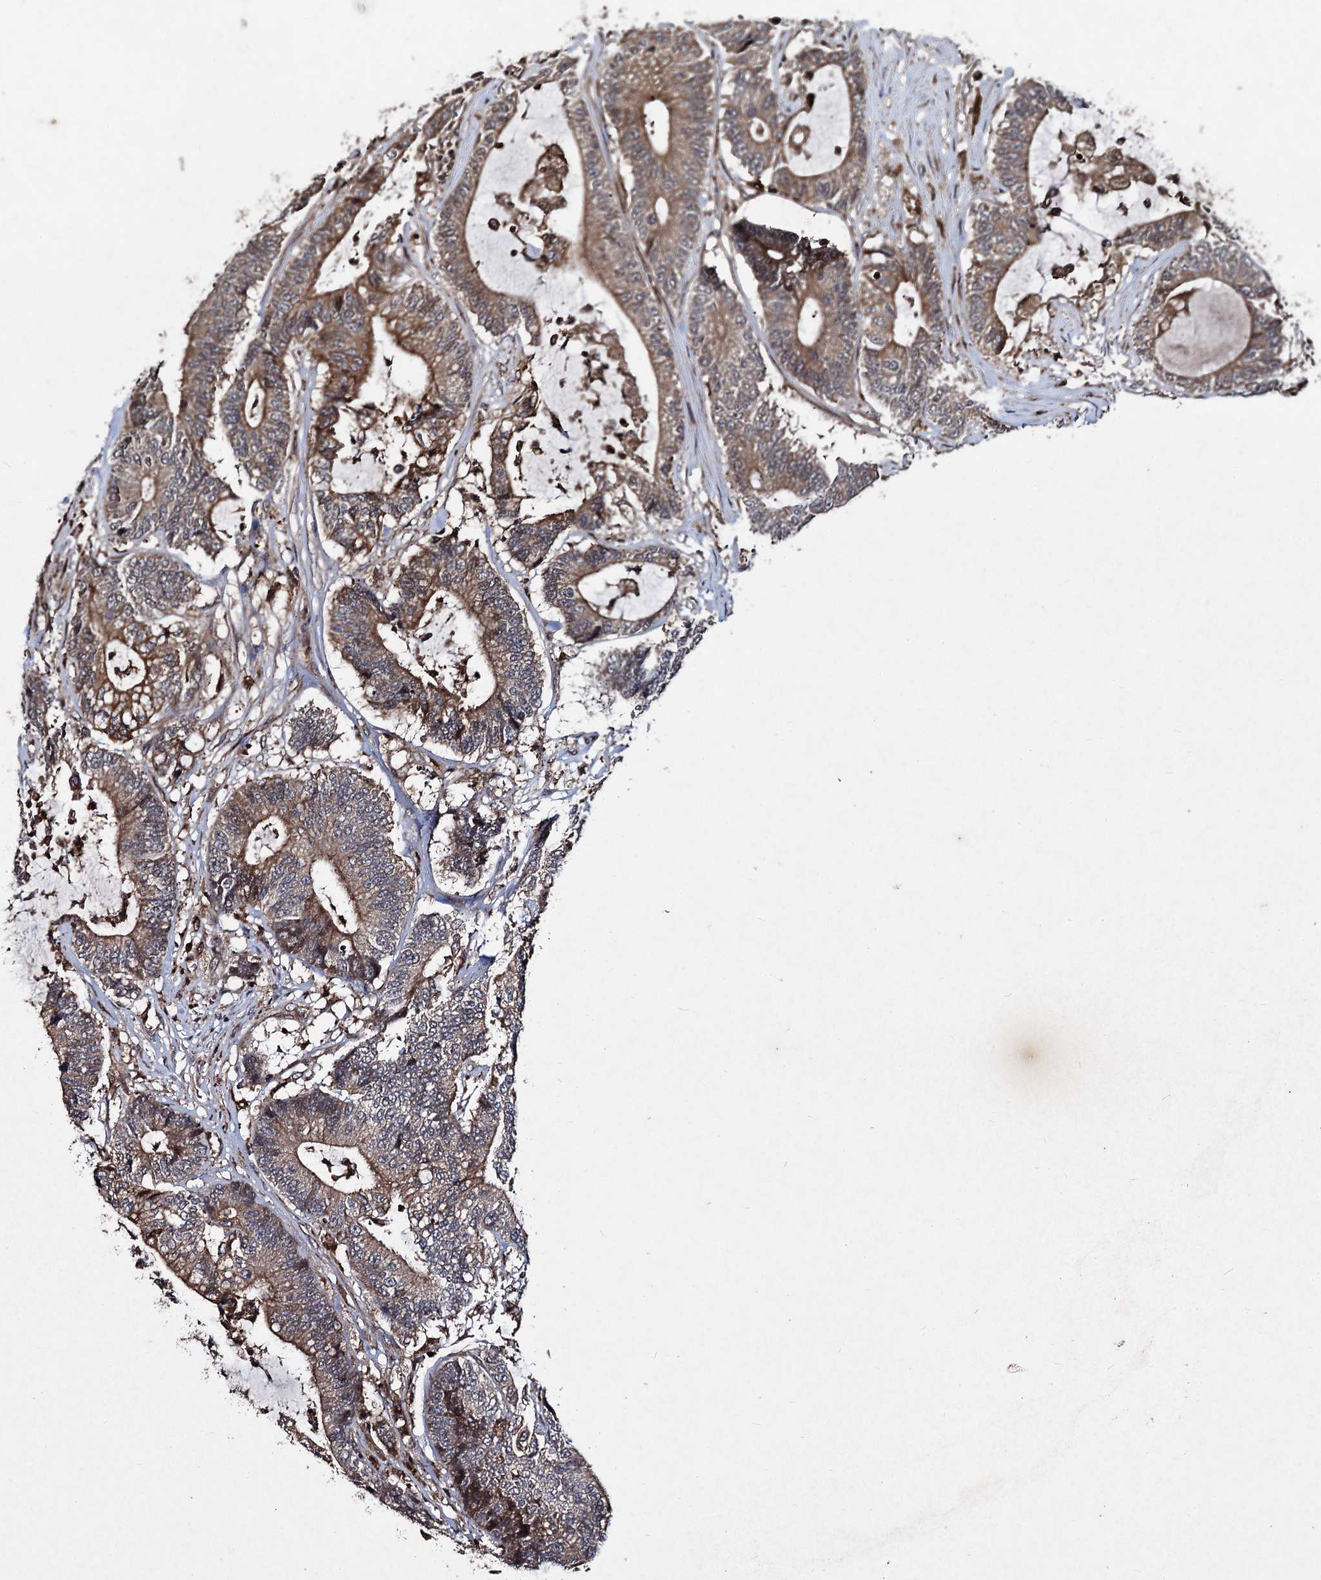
{"staining": {"intensity": "moderate", "quantity": ">75%", "location": "cytoplasmic/membranous"}, "tissue": "colorectal cancer", "cell_type": "Tumor cells", "image_type": "cancer", "snomed": [{"axis": "morphology", "description": "Adenocarcinoma, NOS"}, {"axis": "topography", "description": "Colon"}], "caption": "Immunohistochemistry (IHC) (DAB (3,3'-diaminobenzidine)) staining of colorectal adenocarcinoma displays moderate cytoplasmic/membranous protein staining in about >75% of tumor cells.", "gene": "BCL2L2", "patient": {"sex": "female", "age": 84}}